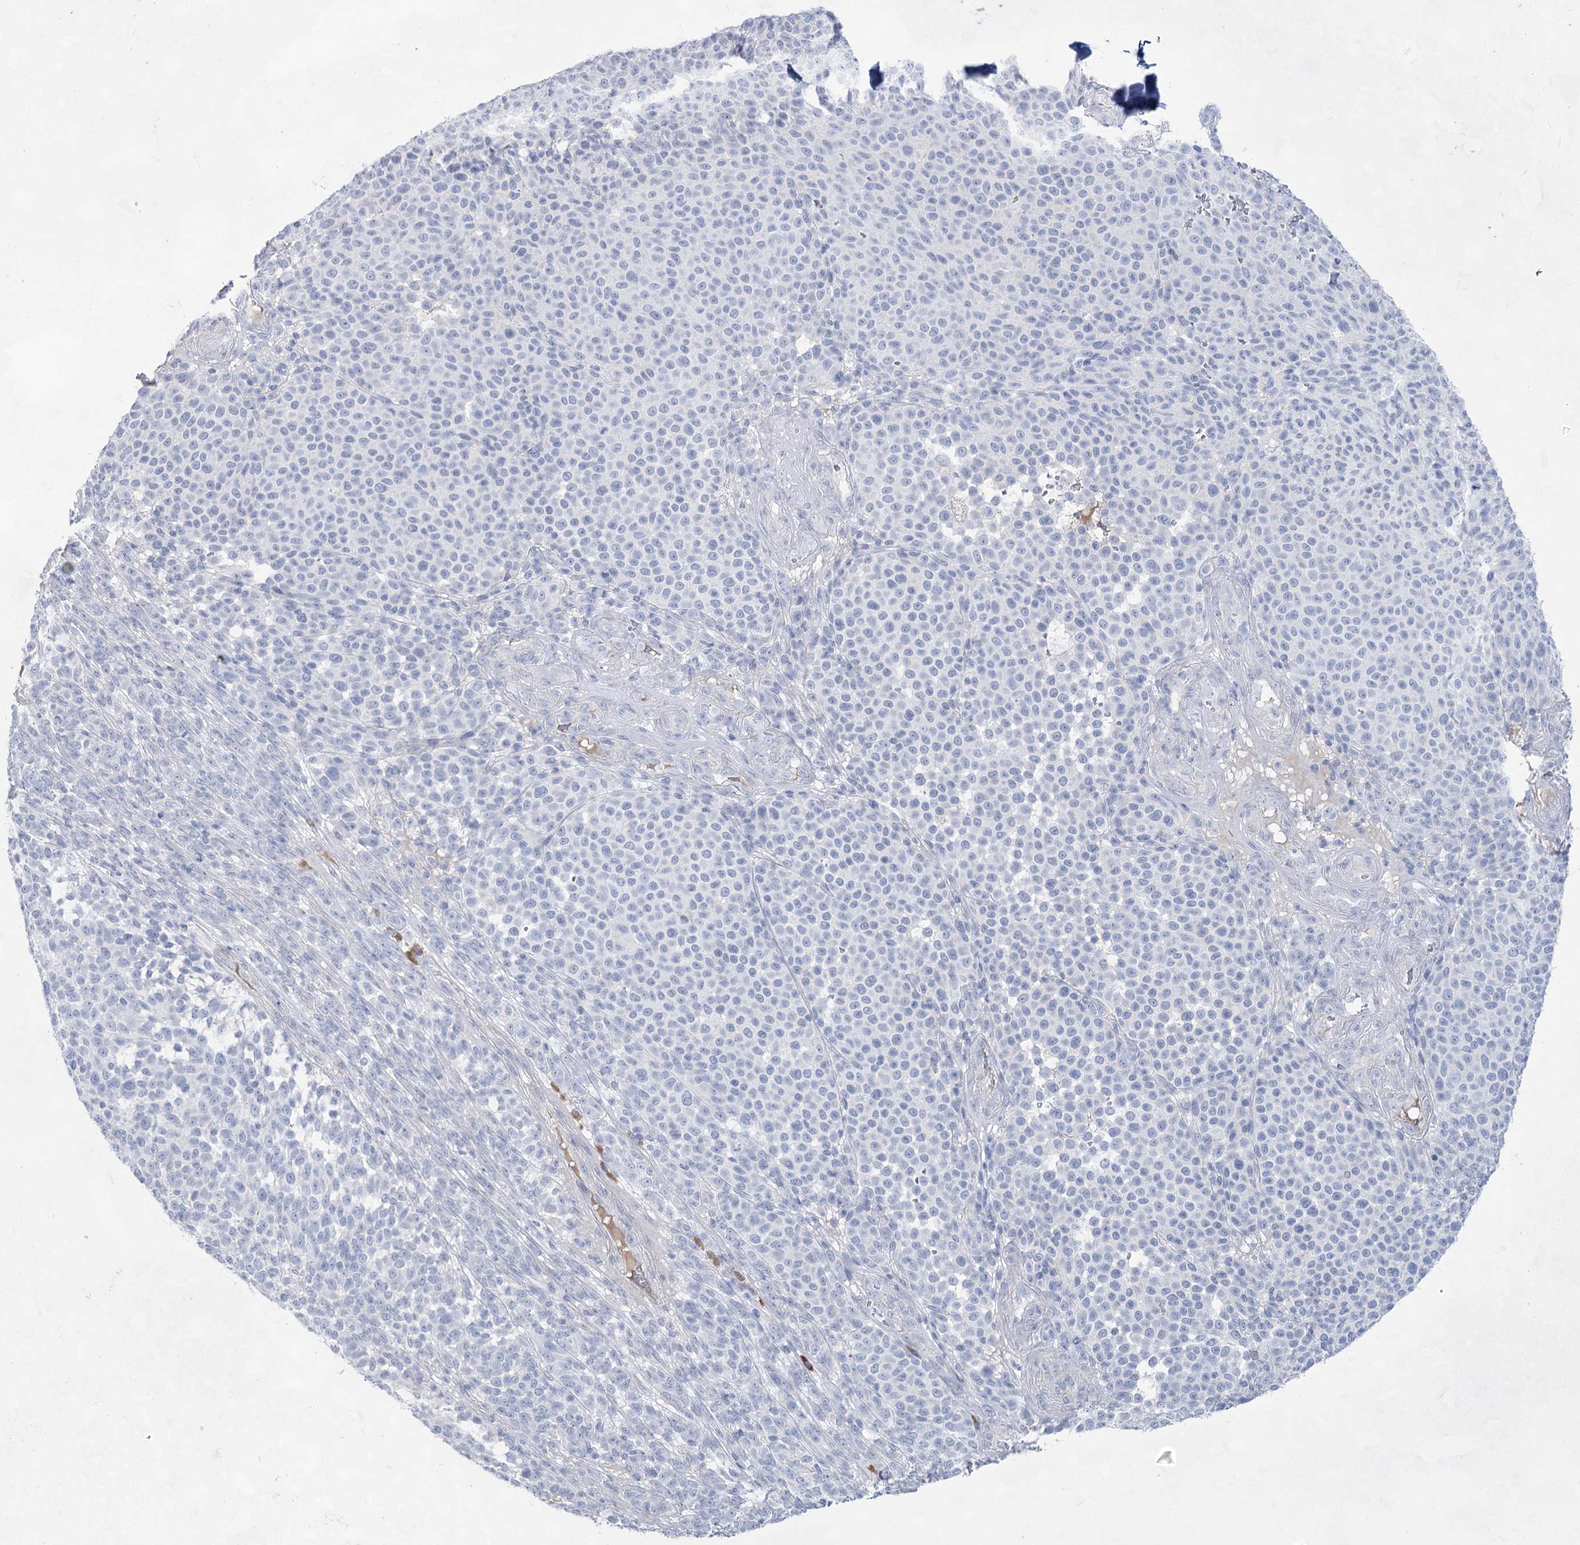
{"staining": {"intensity": "negative", "quantity": "none", "location": "none"}, "tissue": "melanoma", "cell_type": "Tumor cells", "image_type": "cancer", "snomed": [{"axis": "morphology", "description": "Malignant melanoma, NOS"}, {"axis": "topography", "description": "Skin"}], "caption": "Tumor cells are negative for brown protein staining in melanoma.", "gene": "ACRV1", "patient": {"sex": "male", "age": 49}}